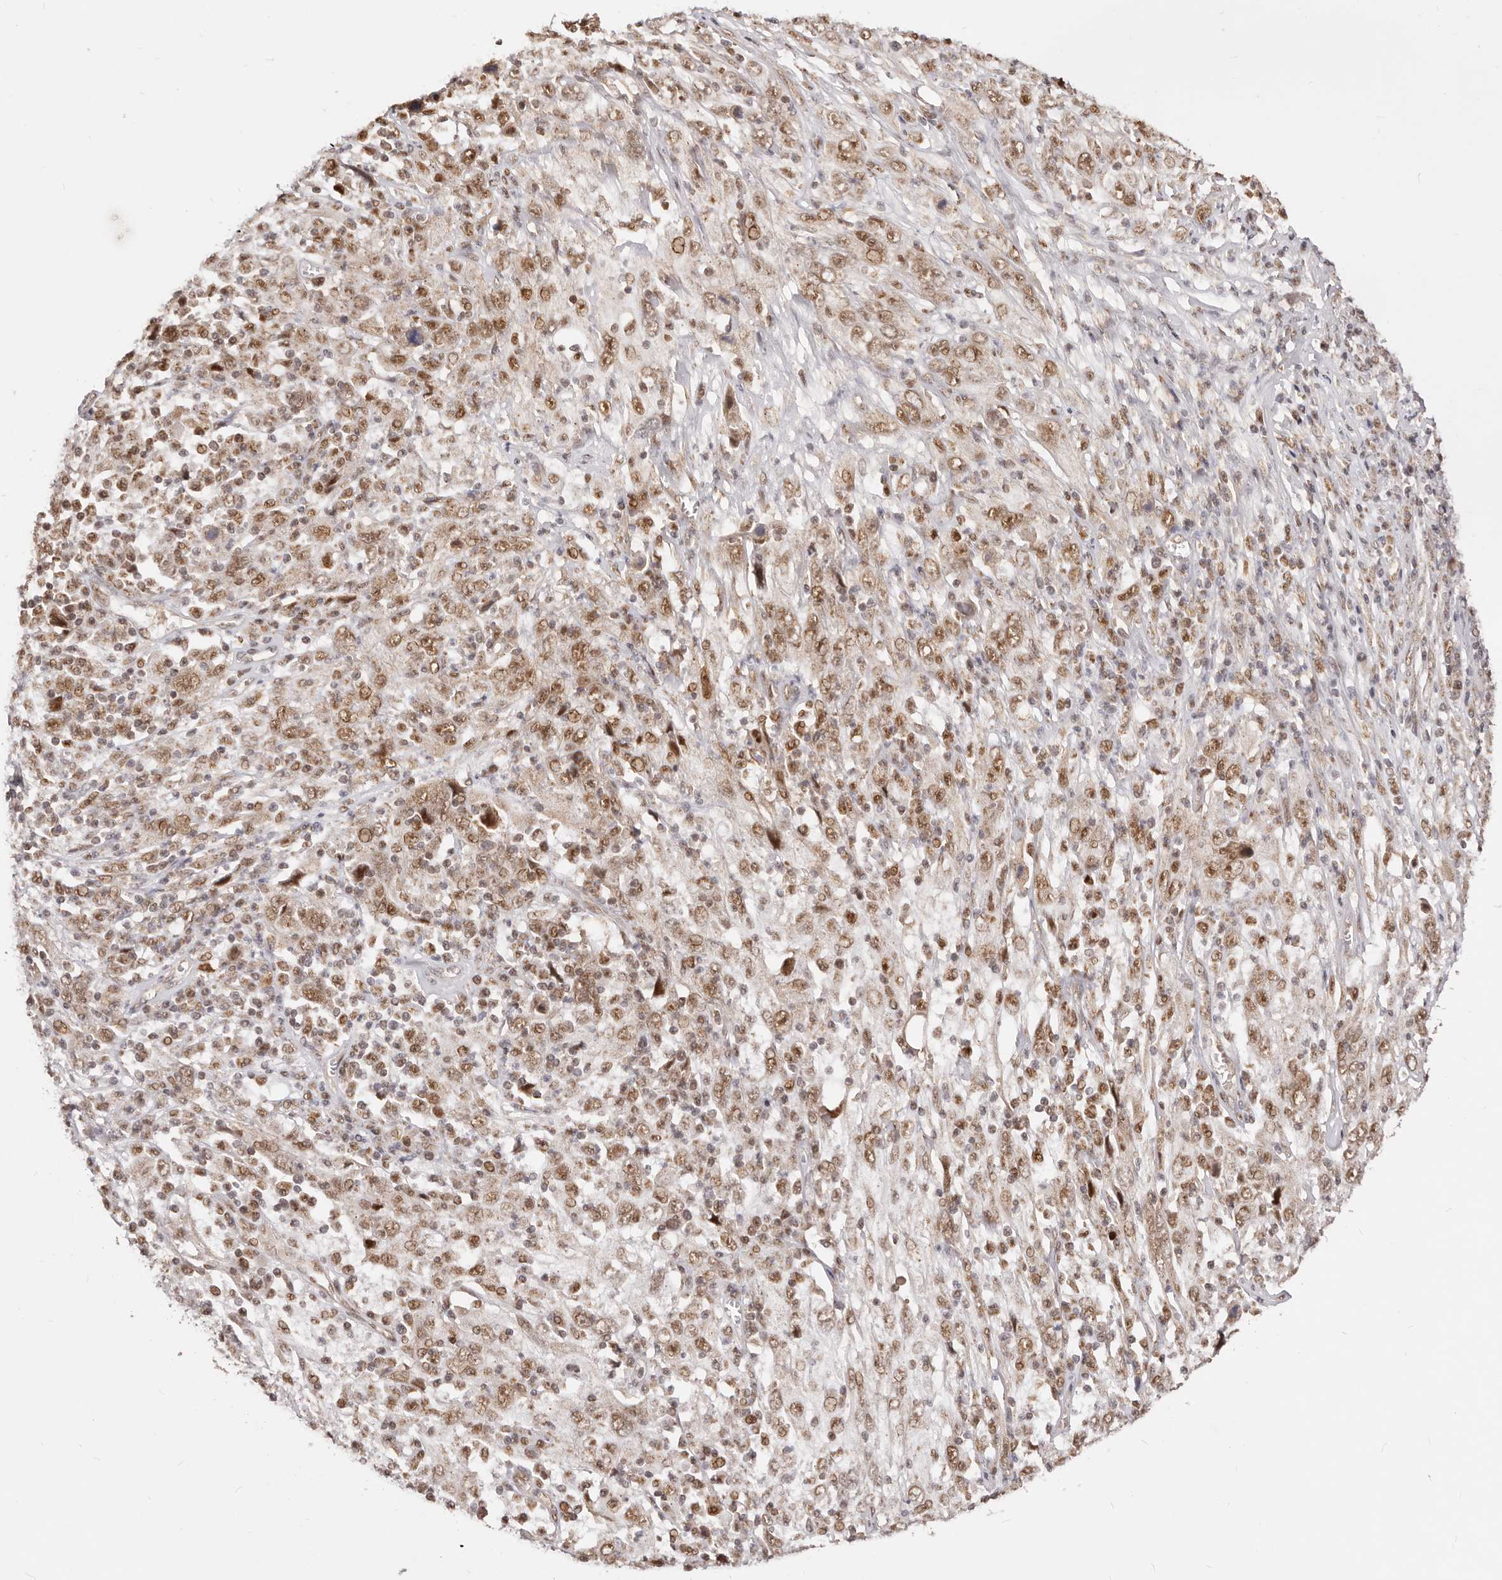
{"staining": {"intensity": "moderate", "quantity": ">75%", "location": "nuclear"}, "tissue": "cervical cancer", "cell_type": "Tumor cells", "image_type": "cancer", "snomed": [{"axis": "morphology", "description": "Squamous cell carcinoma, NOS"}, {"axis": "topography", "description": "Cervix"}], "caption": "Immunohistochemical staining of human cervical cancer (squamous cell carcinoma) reveals medium levels of moderate nuclear positivity in about >75% of tumor cells.", "gene": "SEC14L1", "patient": {"sex": "female", "age": 46}}